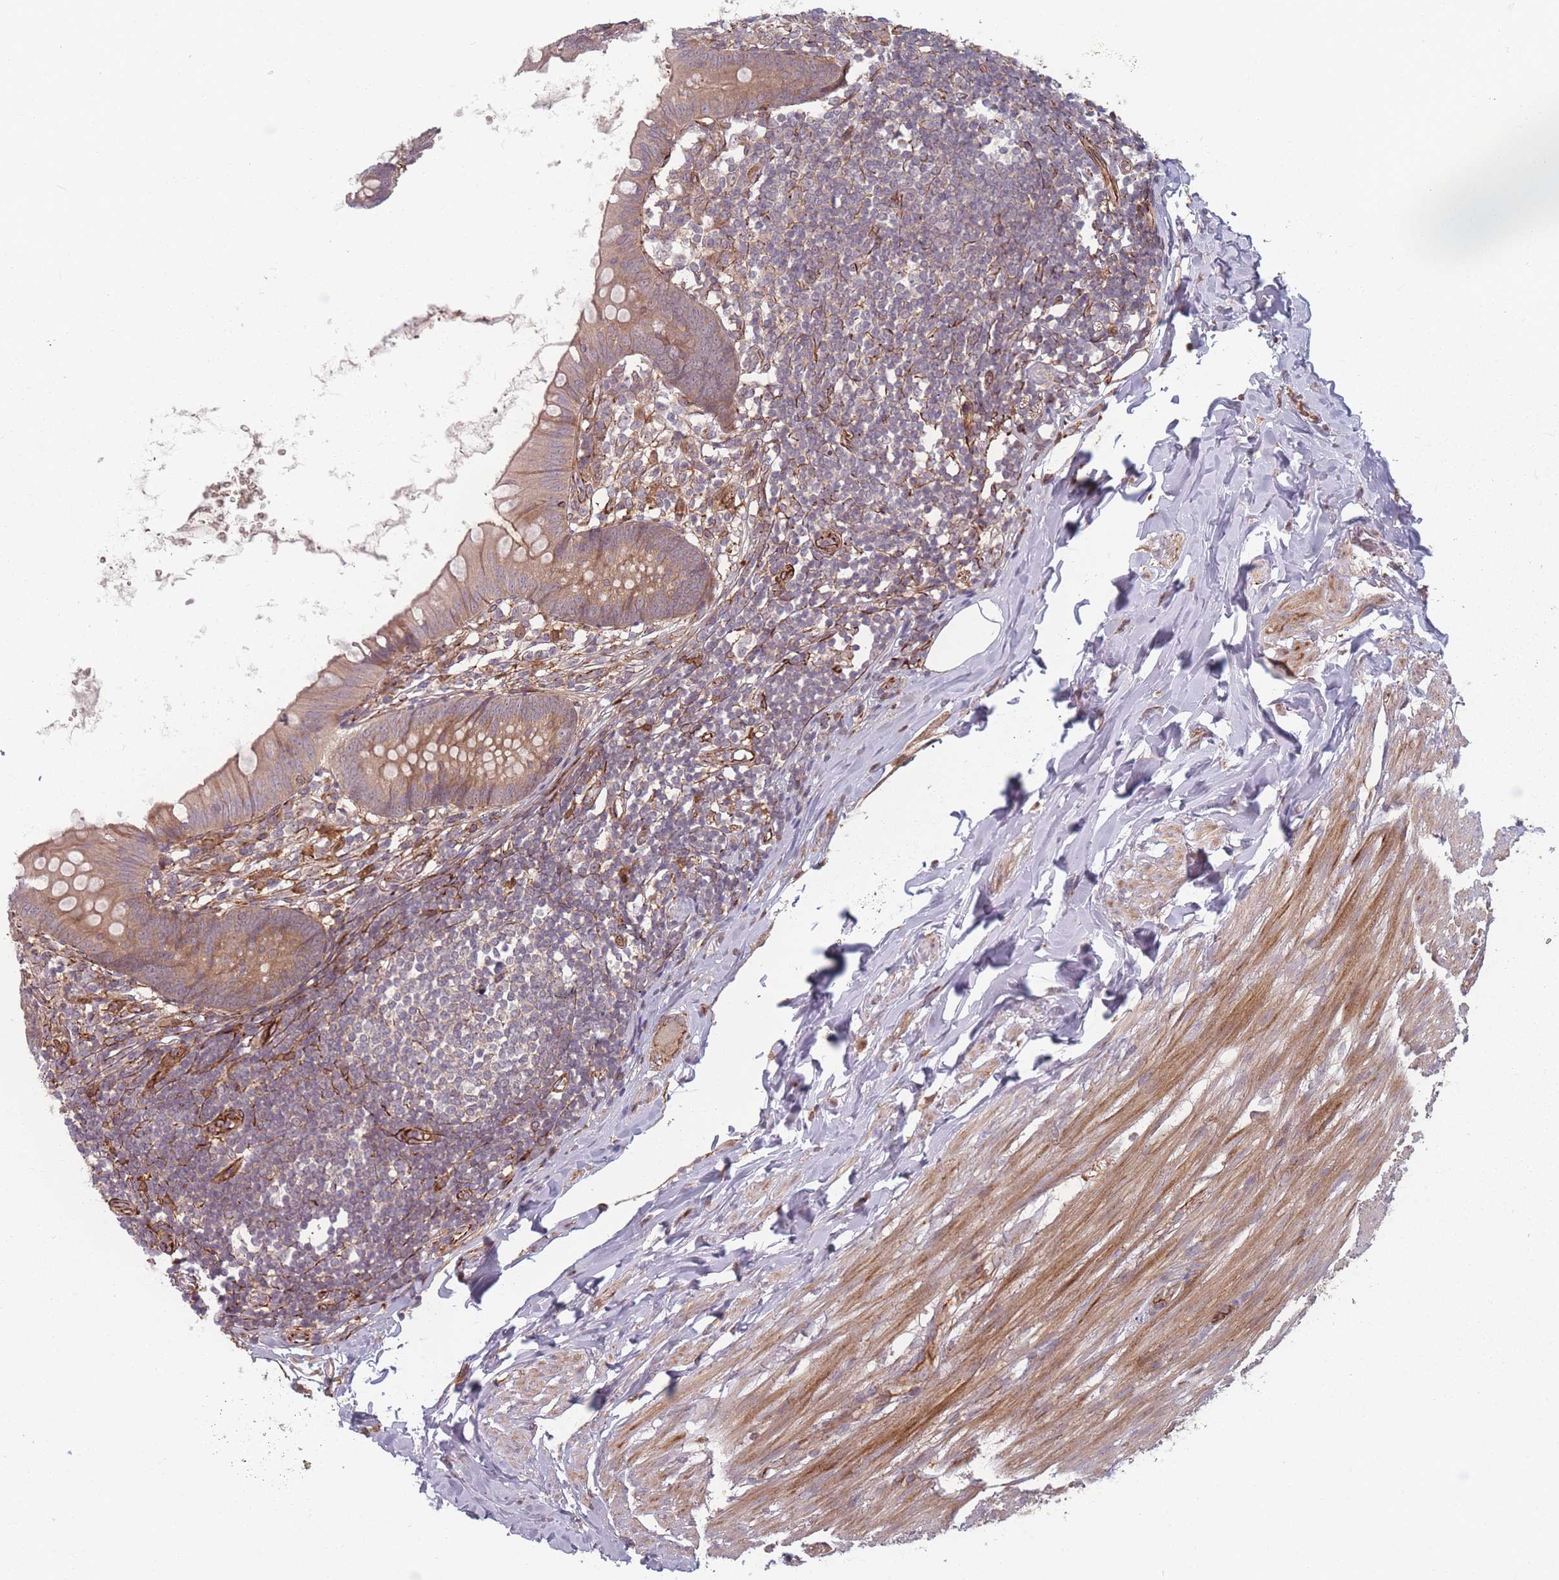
{"staining": {"intensity": "moderate", "quantity": ">75%", "location": "cytoplasmic/membranous"}, "tissue": "appendix", "cell_type": "Glandular cells", "image_type": "normal", "snomed": [{"axis": "morphology", "description": "Normal tissue, NOS"}, {"axis": "topography", "description": "Appendix"}], "caption": "Appendix stained with immunohistochemistry (IHC) reveals moderate cytoplasmic/membranous staining in approximately >75% of glandular cells.", "gene": "EEF1AKMT2", "patient": {"sex": "female", "age": 62}}